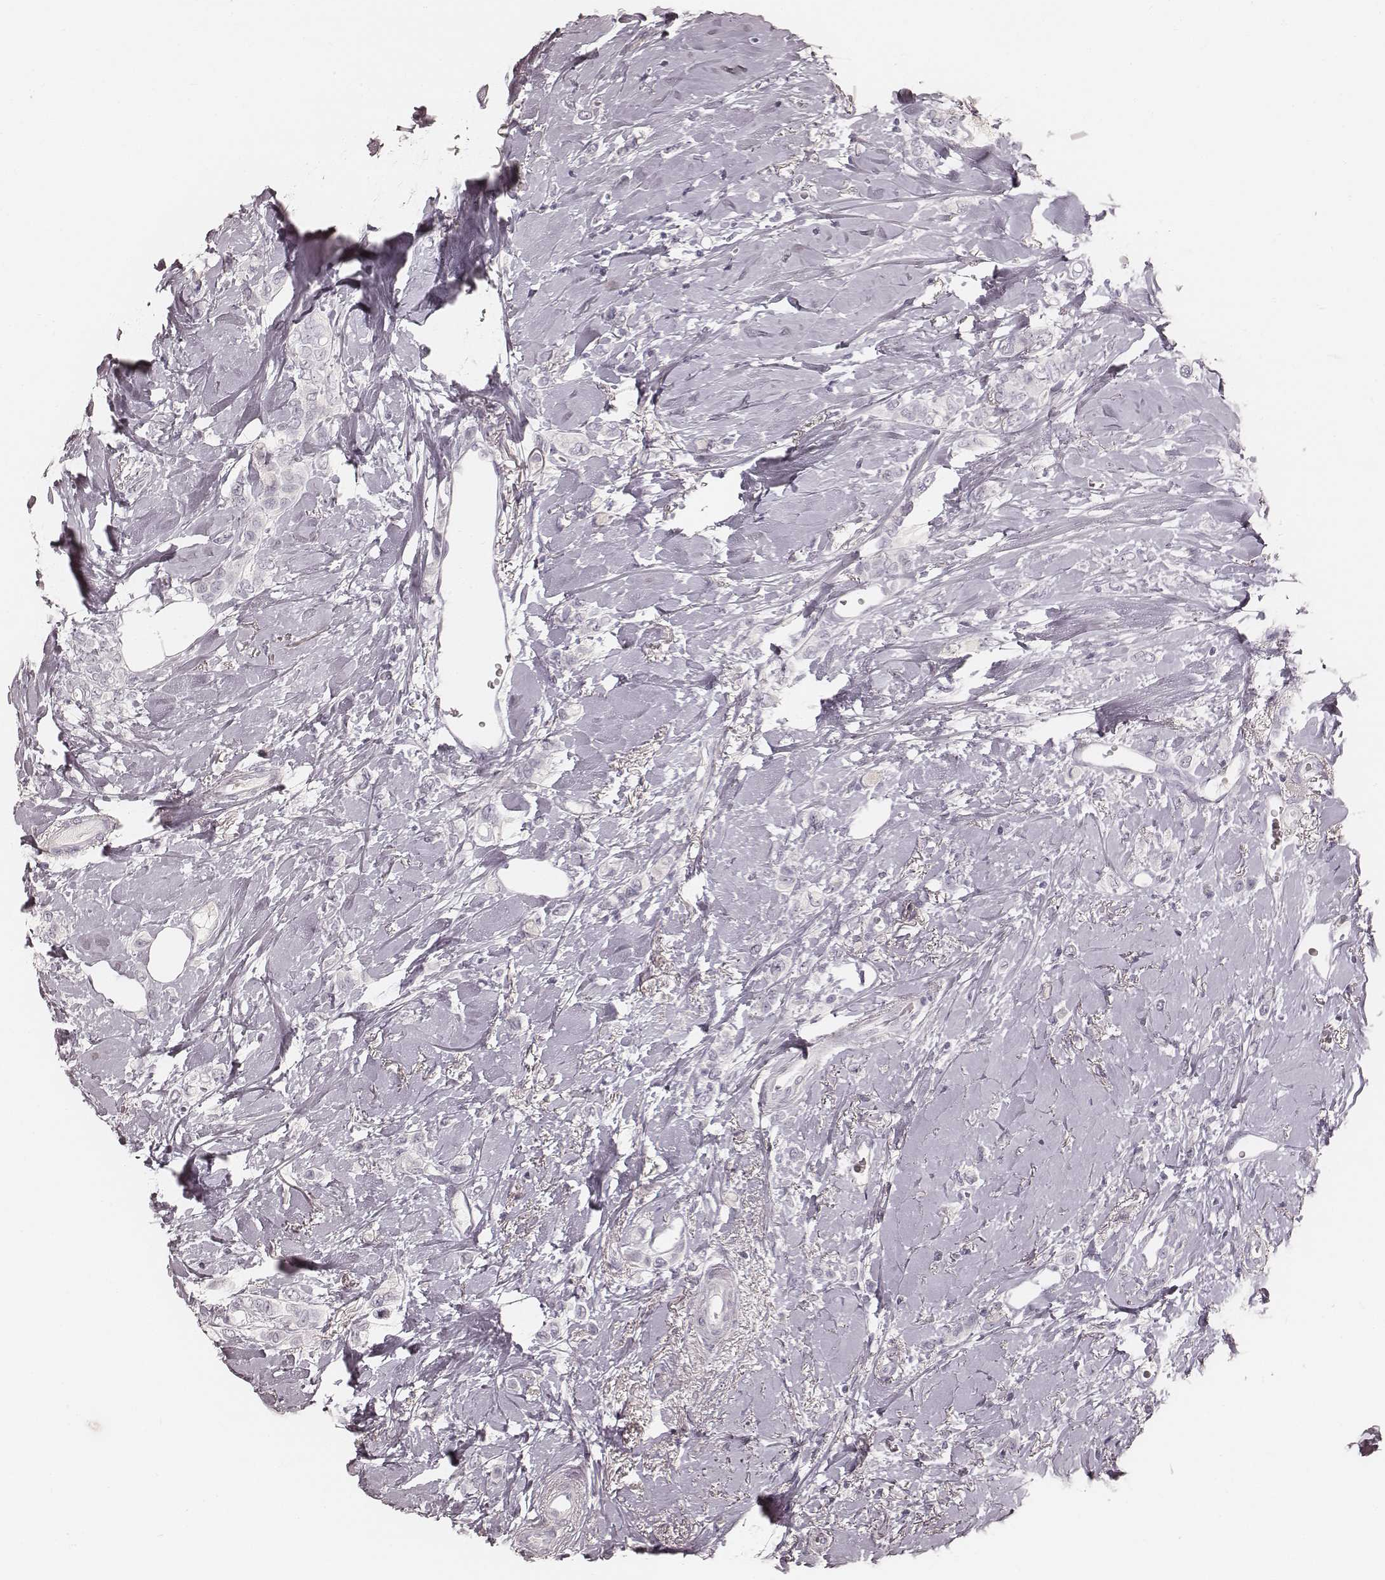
{"staining": {"intensity": "negative", "quantity": "none", "location": "none"}, "tissue": "breast cancer", "cell_type": "Tumor cells", "image_type": "cancer", "snomed": [{"axis": "morphology", "description": "Lobular carcinoma"}, {"axis": "topography", "description": "Breast"}], "caption": "A high-resolution image shows immunohistochemistry staining of breast cancer, which exhibits no significant positivity in tumor cells.", "gene": "KRT26", "patient": {"sex": "female", "age": 66}}